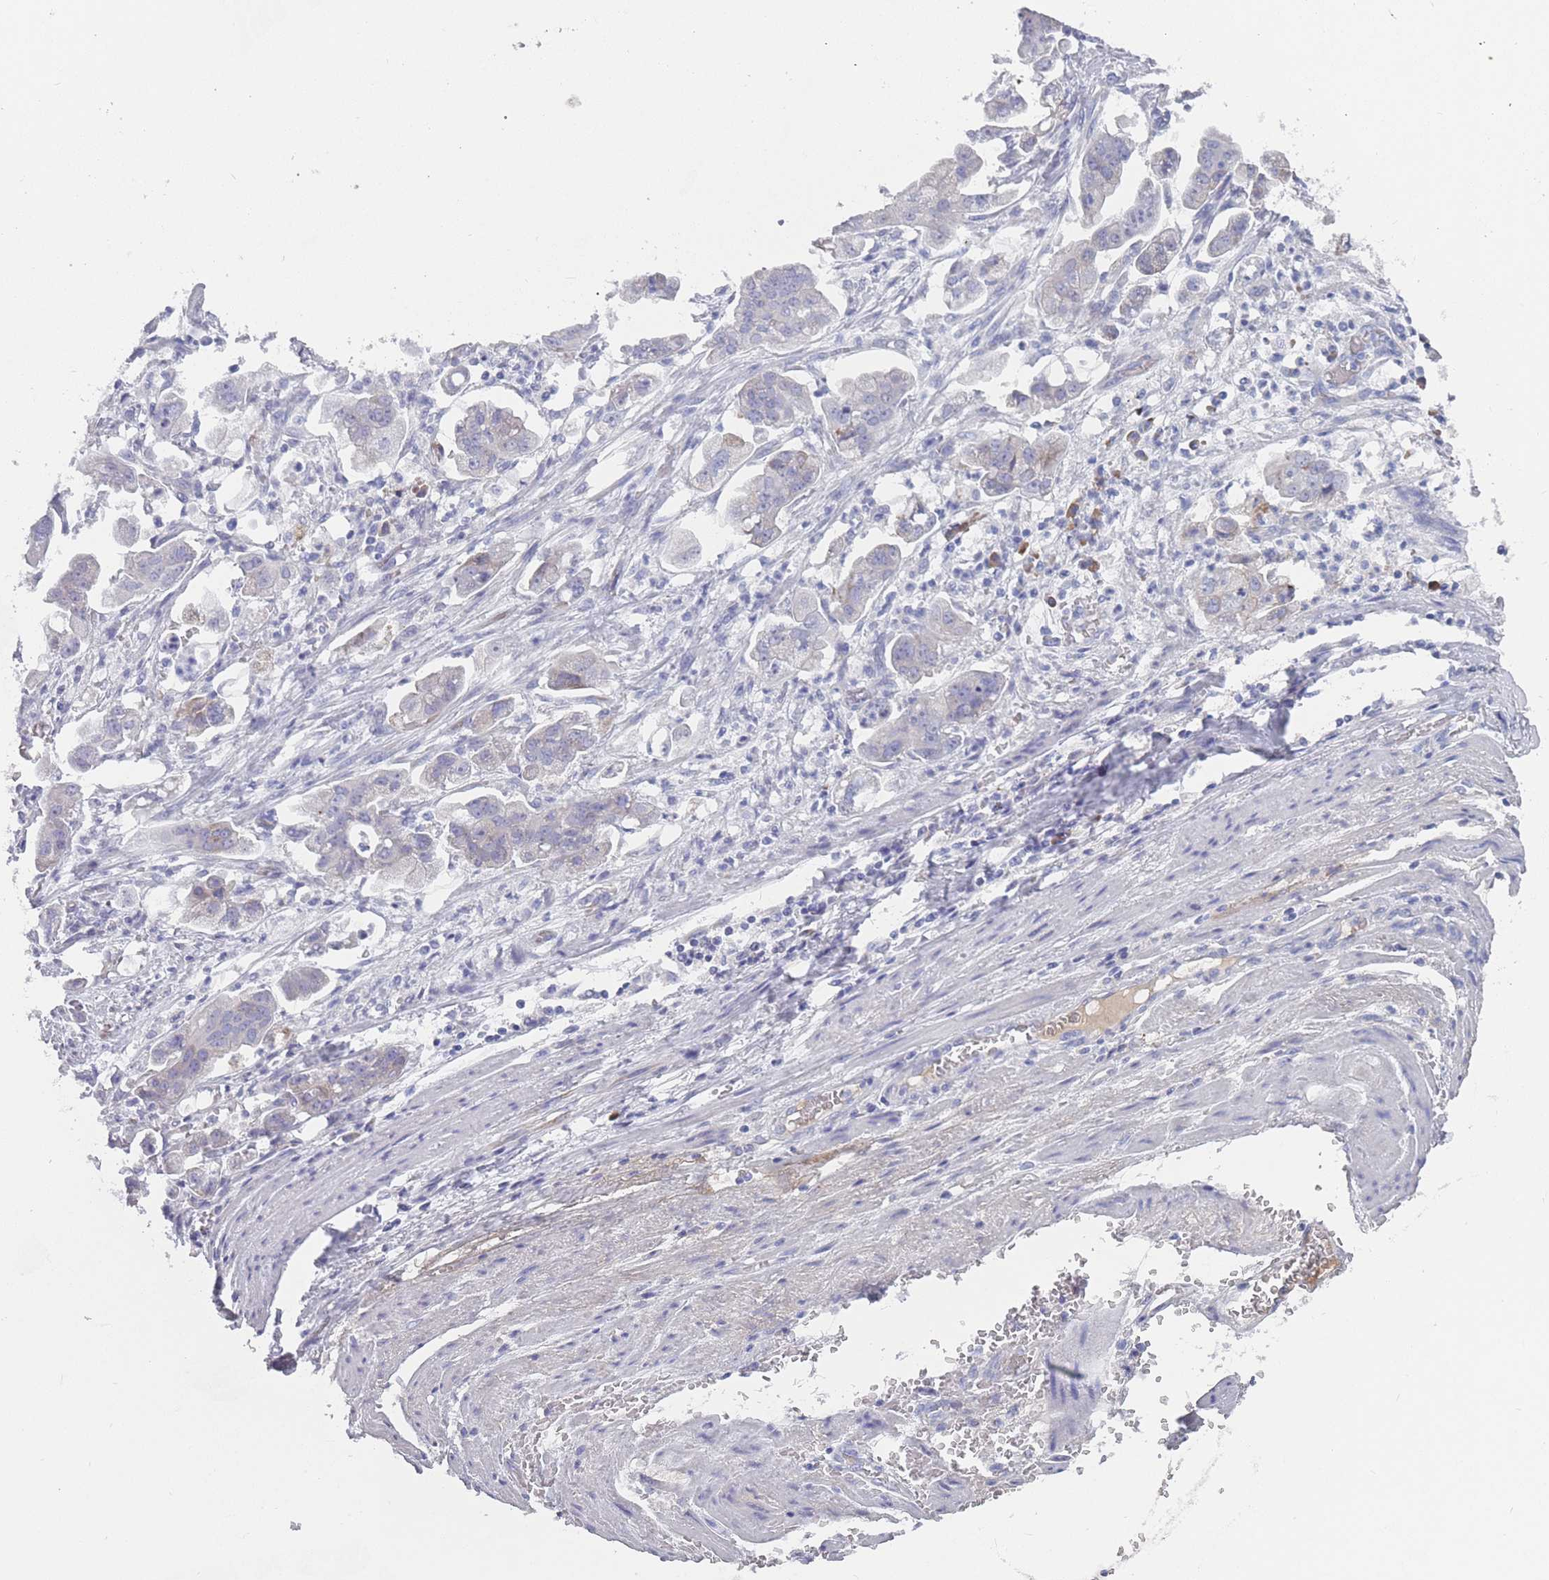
{"staining": {"intensity": "negative", "quantity": "none", "location": "none"}, "tissue": "stomach cancer", "cell_type": "Tumor cells", "image_type": "cancer", "snomed": [{"axis": "morphology", "description": "Adenocarcinoma, NOS"}, {"axis": "topography", "description": "Stomach"}], "caption": "This is an immunohistochemistry micrograph of adenocarcinoma (stomach). There is no staining in tumor cells.", "gene": "ST8SIA5", "patient": {"sex": "male", "age": 62}}